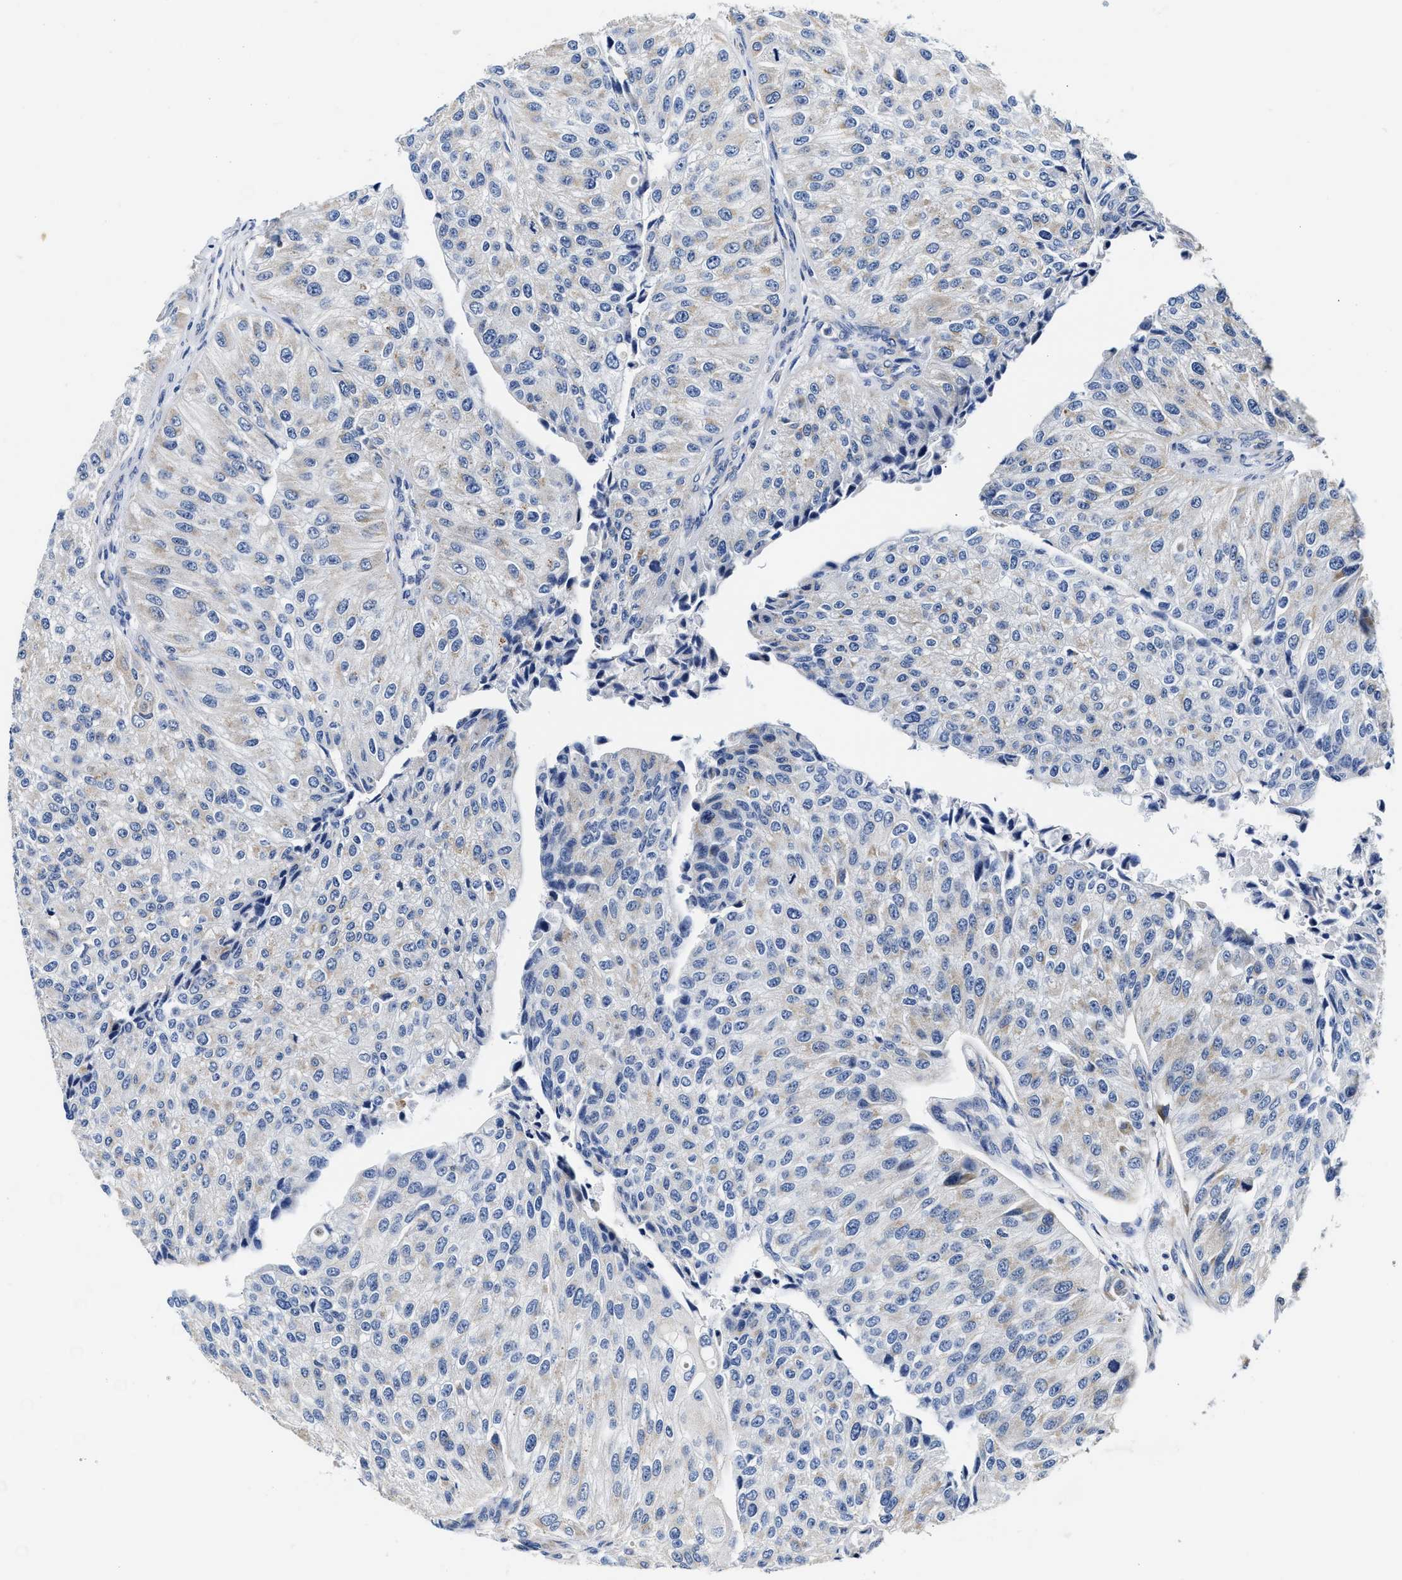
{"staining": {"intensity": "negative", "quantity": "none", "location": "none"}, "tissue": "urothelial cancer", "cell_type": "Tumor cells", "image_type": "cancer", "snomed": [{"axis": "morphology", "description": "Urothelial carcinoma, High grade"}, {"axis": "topography", "description": "Kidney"}, {"axis": "topography", "description": "Urinary bladder"}], "caption": "DAB immunohistochemical staining of urothelial cancer reveals no significant staining in tumor cells.", "gene": "ACADVL", "patient": {"sex": "male", "age": 77}}